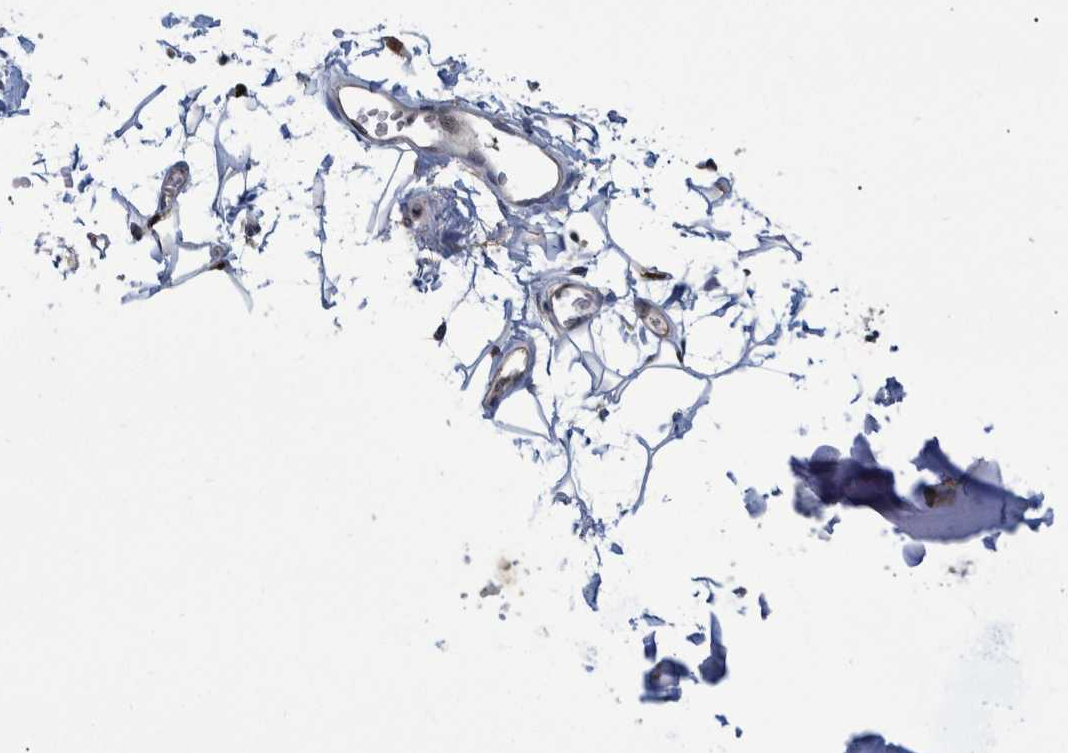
{"staining": {"intensity": "weak", "quantity": ">75%", "location": "cytoplasmic/membranous"}, "tissue": "adipose tissue", "cell_type": "Adipocytes", "image_type": "normal", "snomed": [{"axis": "morphology", "description": "Normal tissue, NOS"}, {"axis": "topography", "description": "Cartilage tissue"}, {"axis": "topography", "description": "Lung"}], "caption": "Protein staining demonstrates weak cytoplasmic/membranous positivity in approximately >75% of adipocytes in unremarkable adipose tissue. The protein is shown in brown color, while the nuclei are stained blue.", "gene": "PCYT2", "patient": {"sex": "female", "age": 77}}